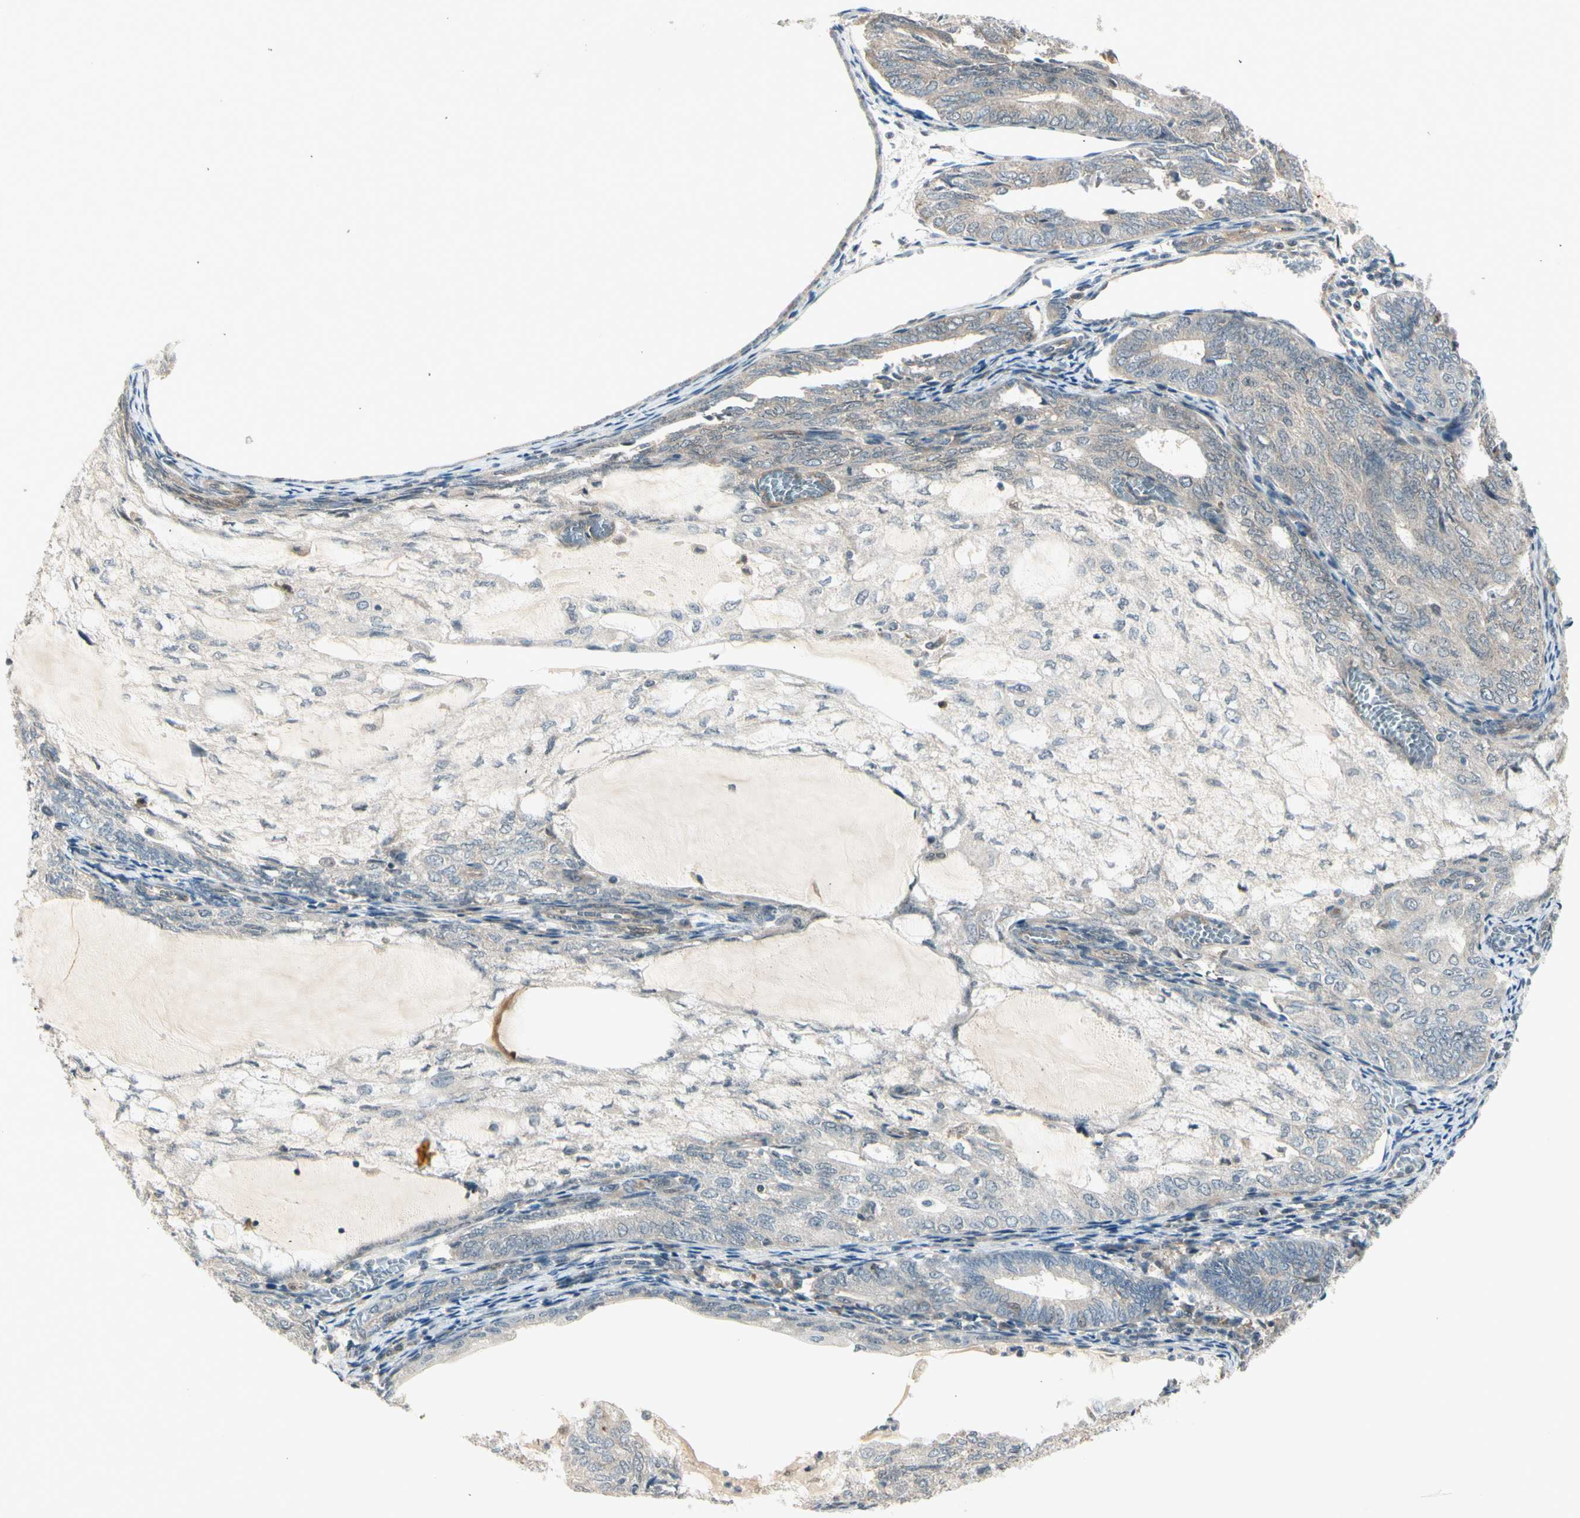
{"staining": {"intensity": "weak", "quantity": "<25%", "location": "cytoplasmic/membranous"}, "tissue": "endometrial cancer", "cell_type": "Tumor cells", "image_type": "cancer", "snomed": [{"axis": "morphology", "description": "Adenocarcinoma, NOS"}, {"axis": "topography", "description": "Endometrium"}], "caption": "A micrograph of endometrial adenocarcinoma stained for a protein exhibits no brown staining in tumor cells. (Brightfield microscopy of DAB immunohistochemistry (IHC) at high magnification).", "gene": "SVBP", "patient": {"sex": "female", "age": 81}}